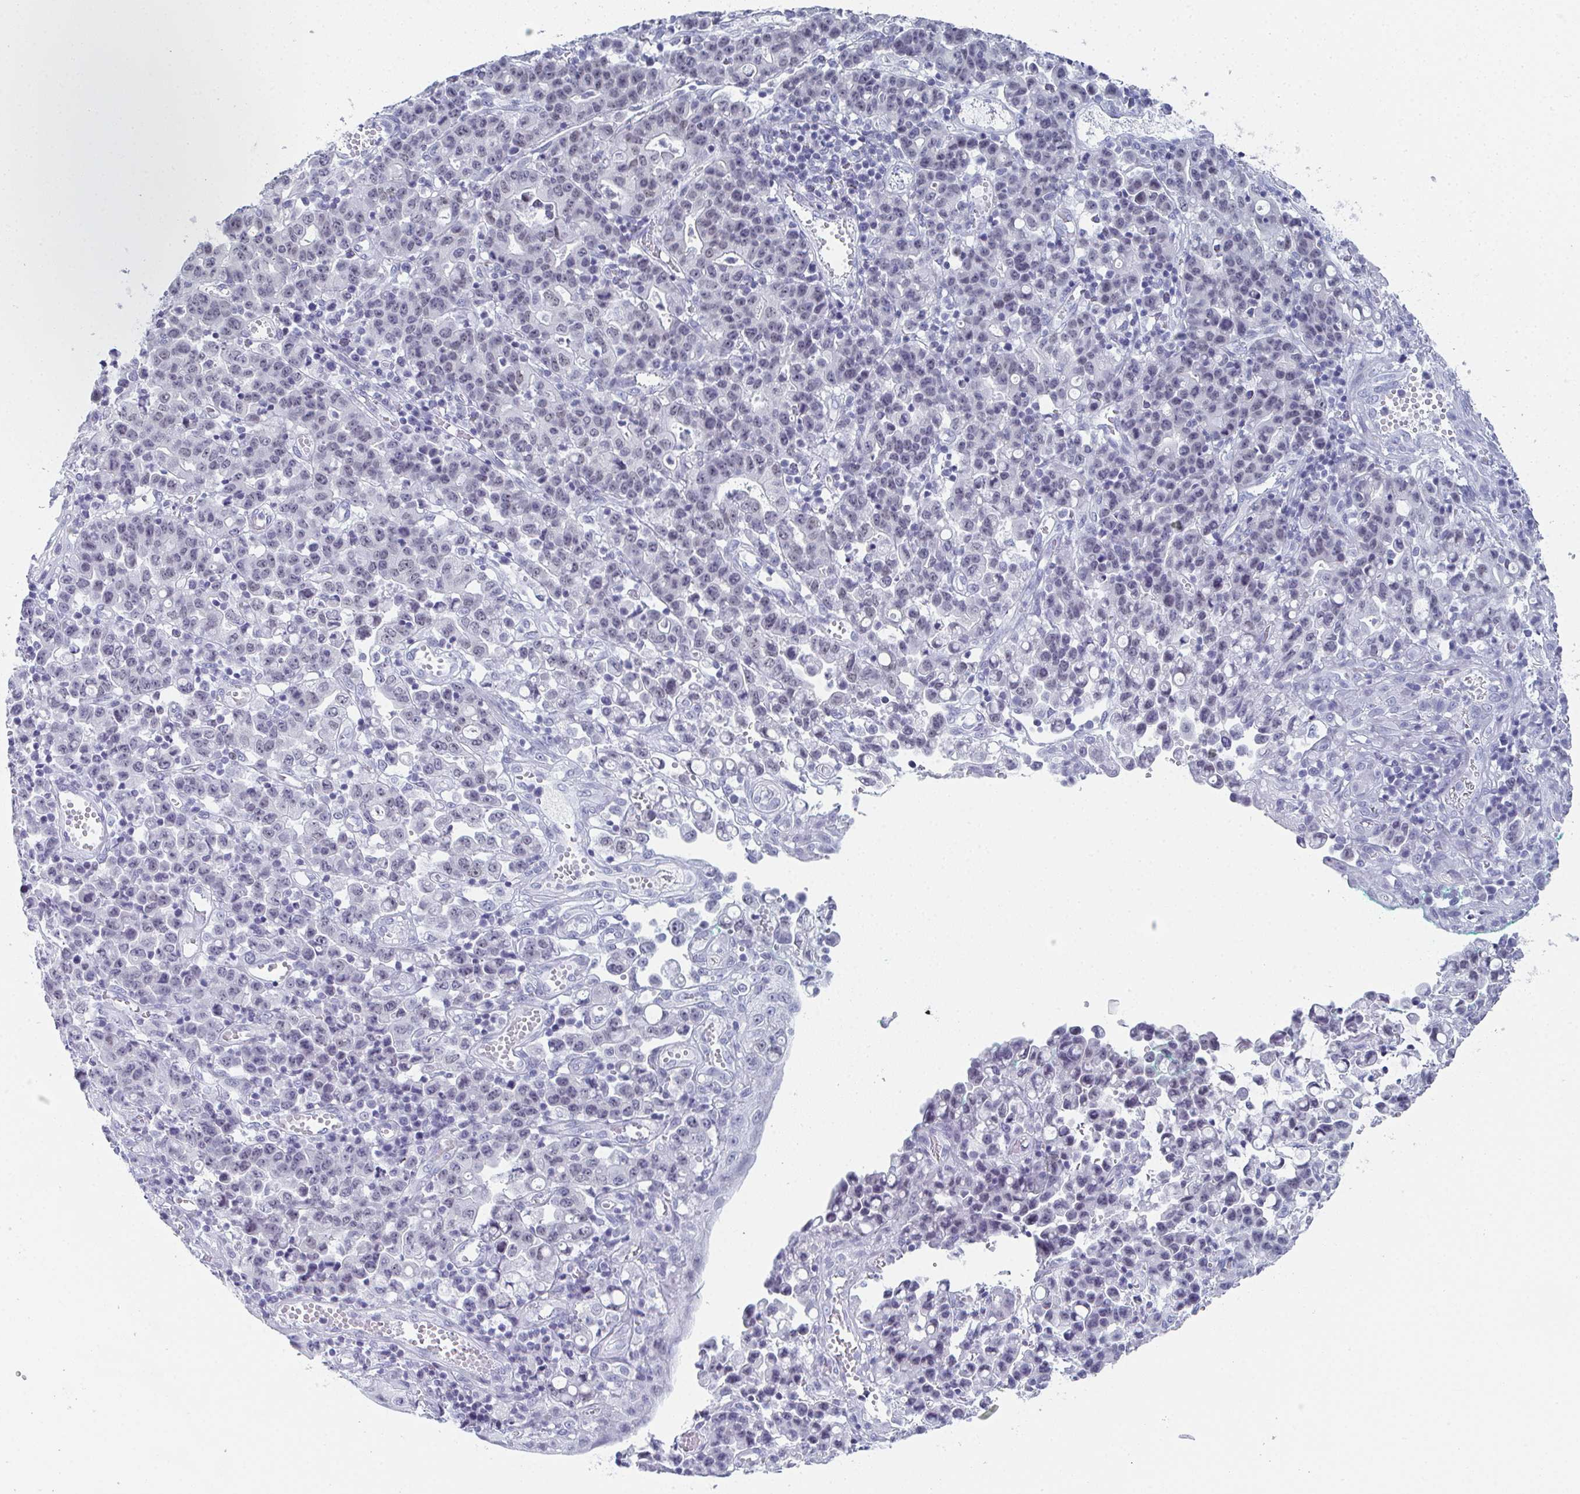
{"staining": {"intensity": "negative", "quantity": "none", "location": "none"}, "tissue": "stomach cancer", "cell_type": "Tumor cells", "image_type": "cancer", "snomed": [{"axis": "morphology", "description": "Adenocarcinoma, NOS"}, {"axis": "topography", "description": "Stomach, upper"}], "caption": "Tumor cells are negative for brown protein staining in stomach adenocarcinoma.", "gene": "PYCR3", "patient": {"sex": "male", "age": 69}}